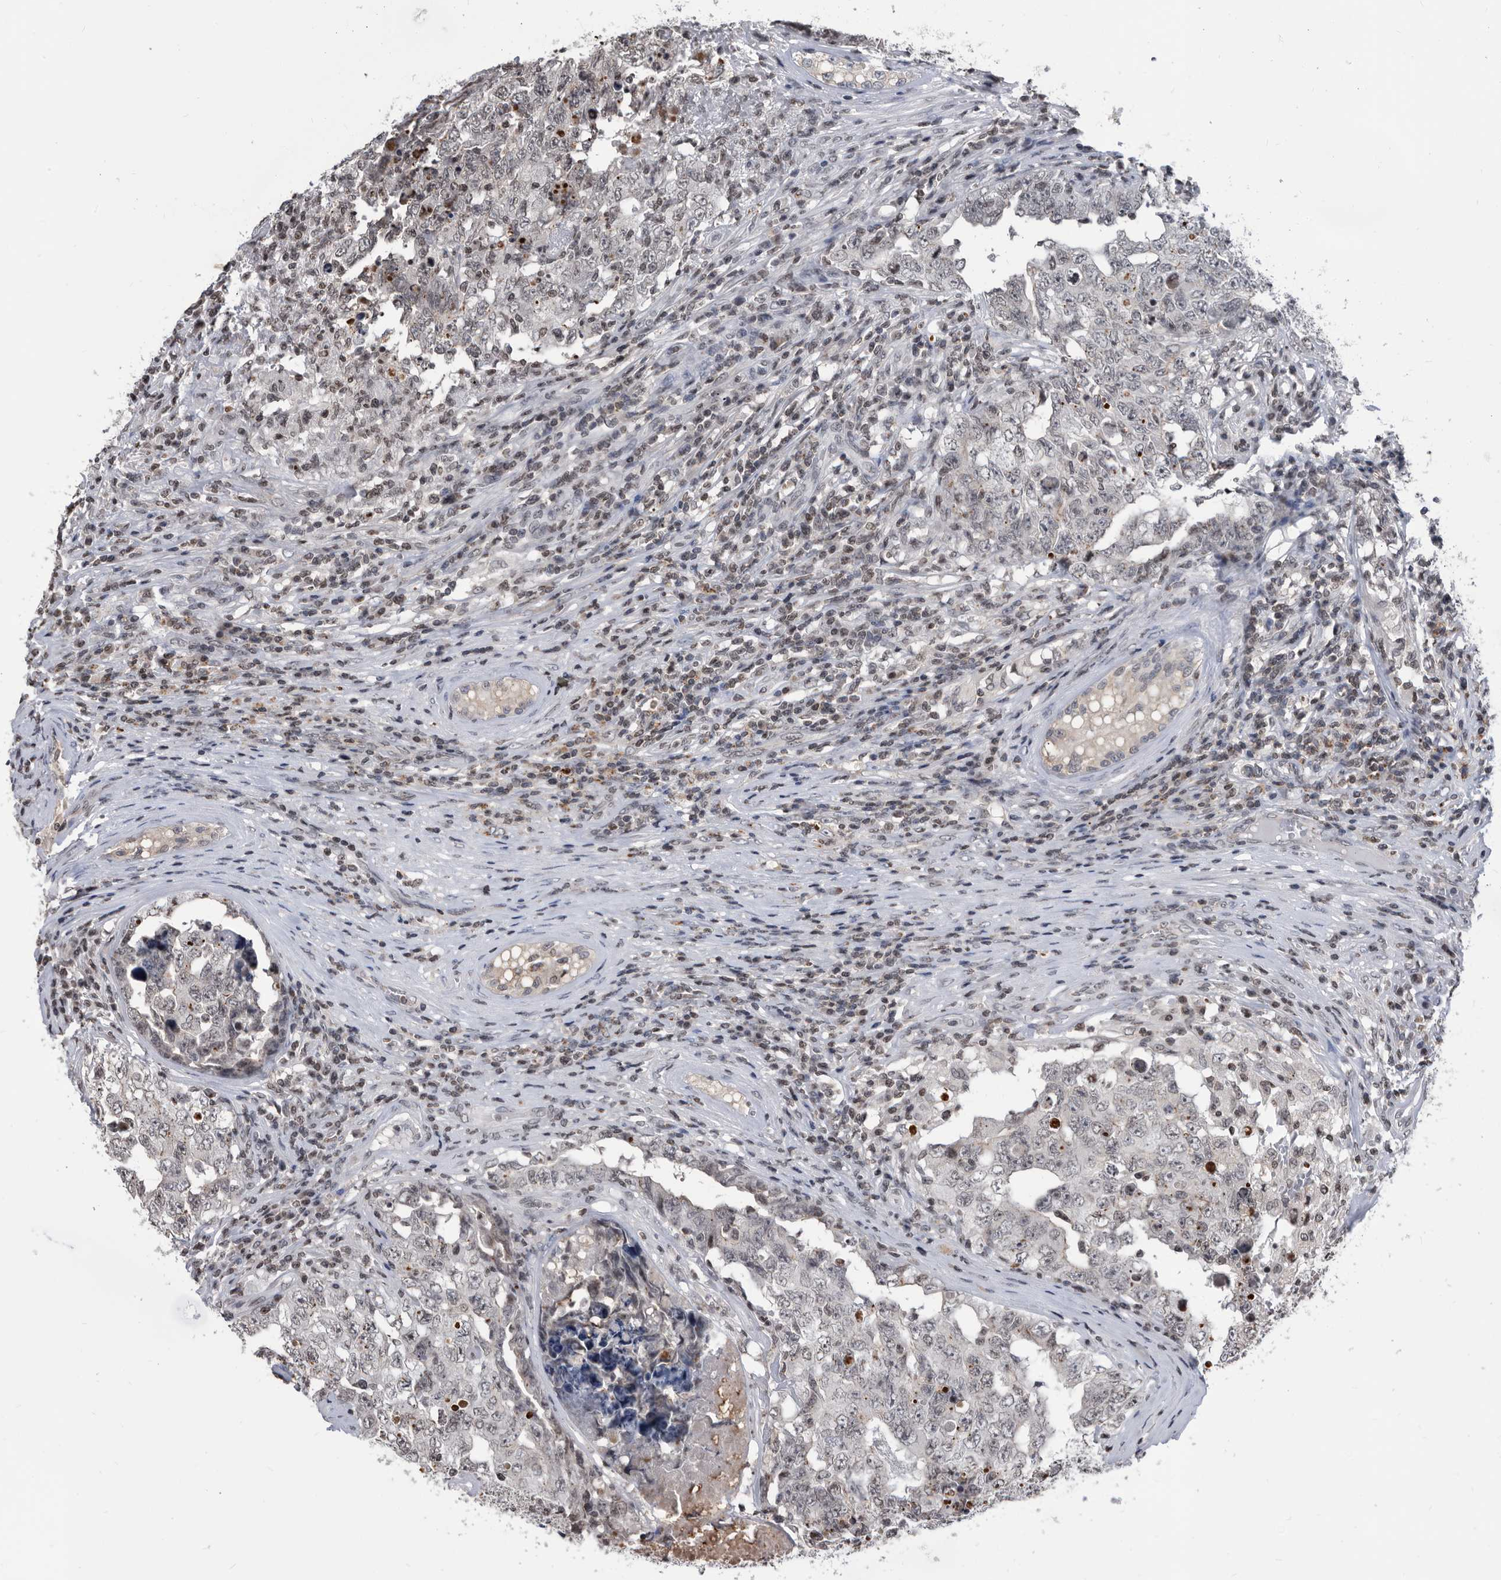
{"staining": {"intensity": "weak", "quantity": "25%-75%", "location": "nuclear"}, "tissue": "testis cancer", "cell_type": "Tumor cells", "image_type": "cancer", "snomed": [{"axis": "morphology", "description": "Carcinoma, Embryonal, NOS"}, {"axis": "topography", "description": "Testis"}], "caption": "Testis embryonal carcinoma stained for a protein (brown) exhibits weak nuclear positive expression in approximately 25%-75% of tumor cells.", "gene": "TSTD1", "patient": {"sex": "male", "age": 26}}